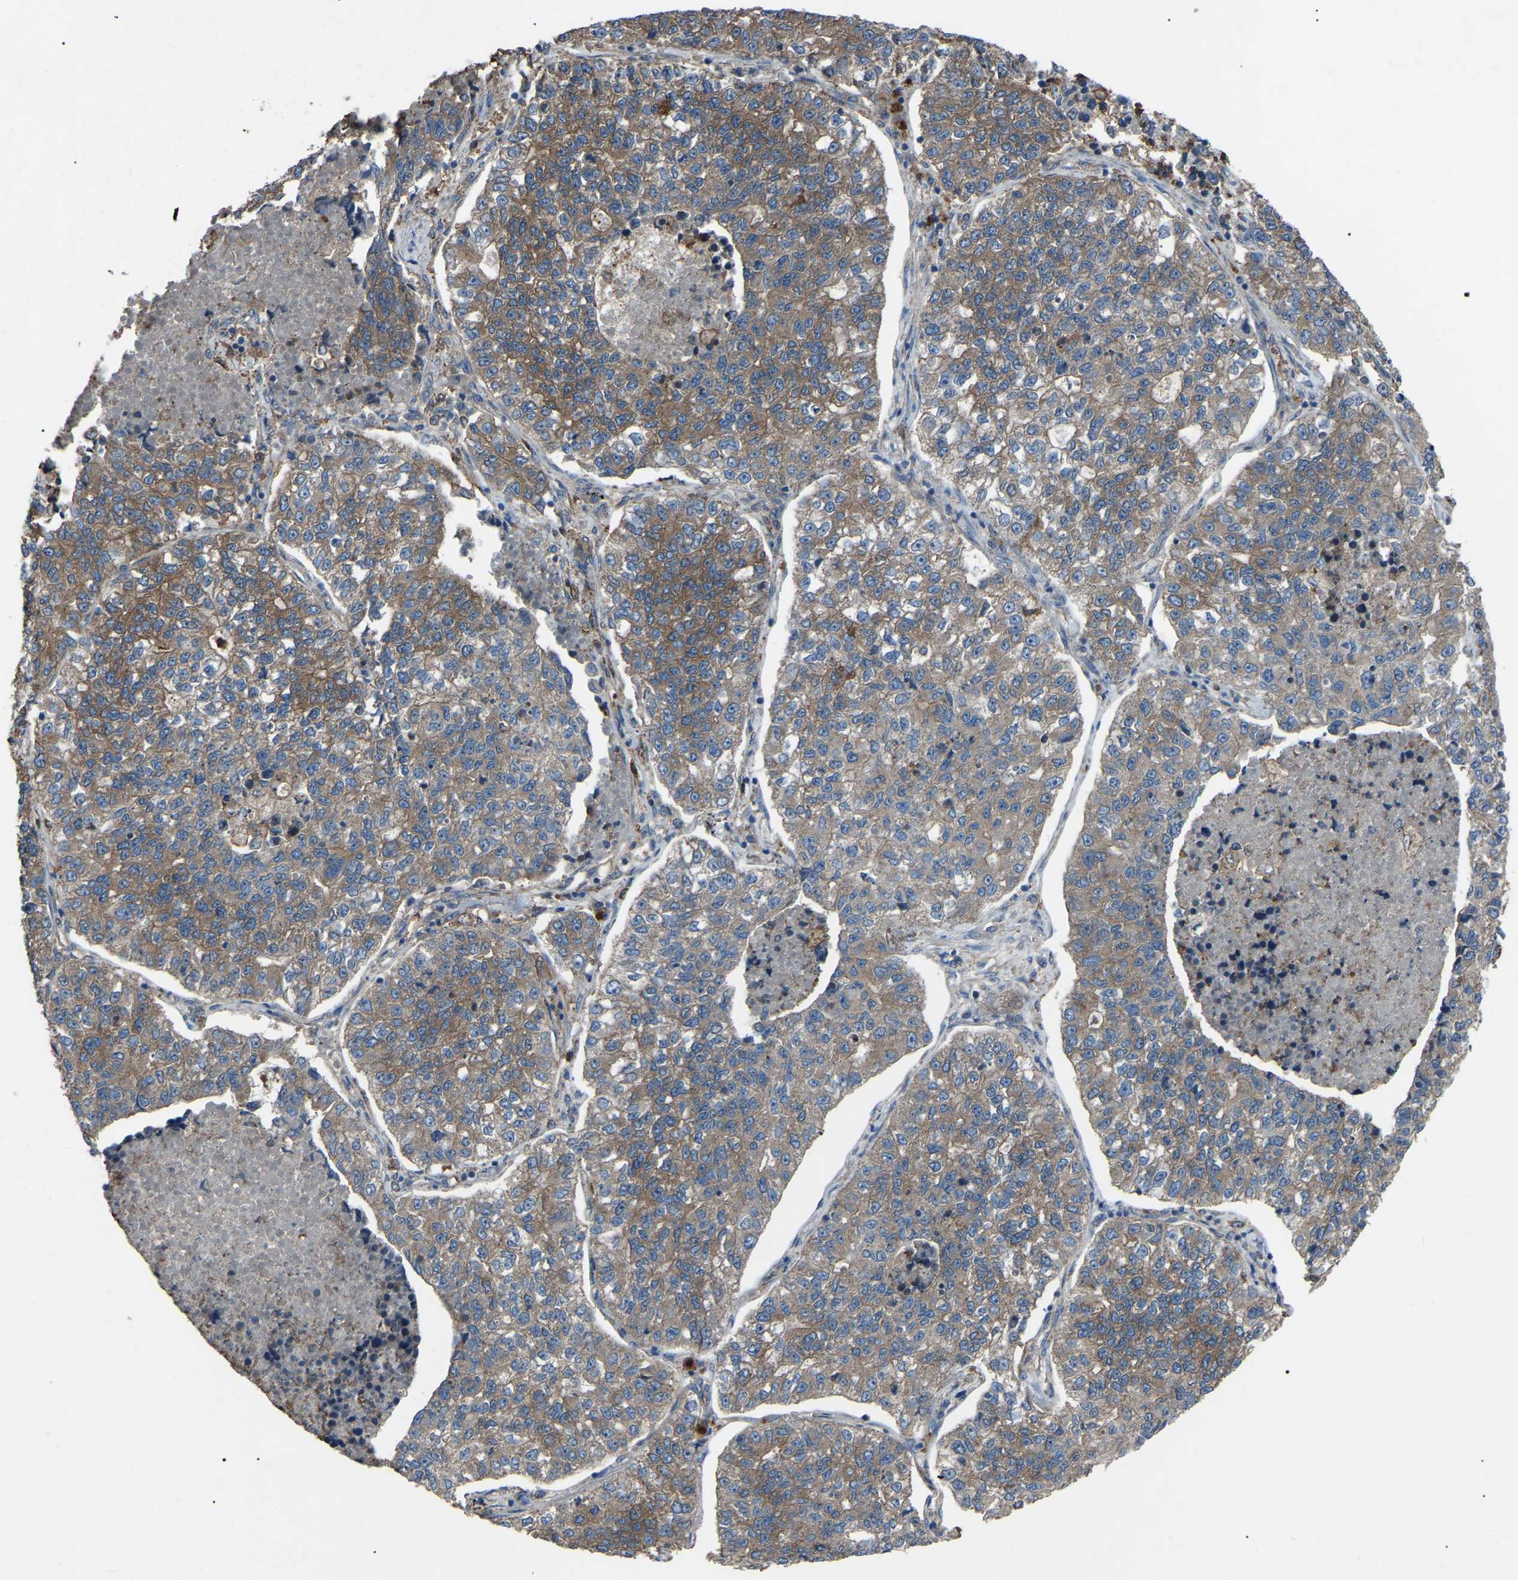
{"staining": {"intensity": "moderate", "quantity": ">75%", "location": "cytoplasmic/membranous"}, "tissue": "lung cancer", "cell_type": "Tumor cells", "image_type": "cancer", "snomed": [{"axis": "morphology", "description": "Adenocarcinoma, NOS"}, {"axis": "topography", "description": "Lung"}], "caption": "Adenocarcinoma (lung) tissue exhibits moderate cytoplasmic/membranous expression in approximately >75% of tumor cells", "gene": "AIMP1", "patient": {"sex": "male", "age": 49}}